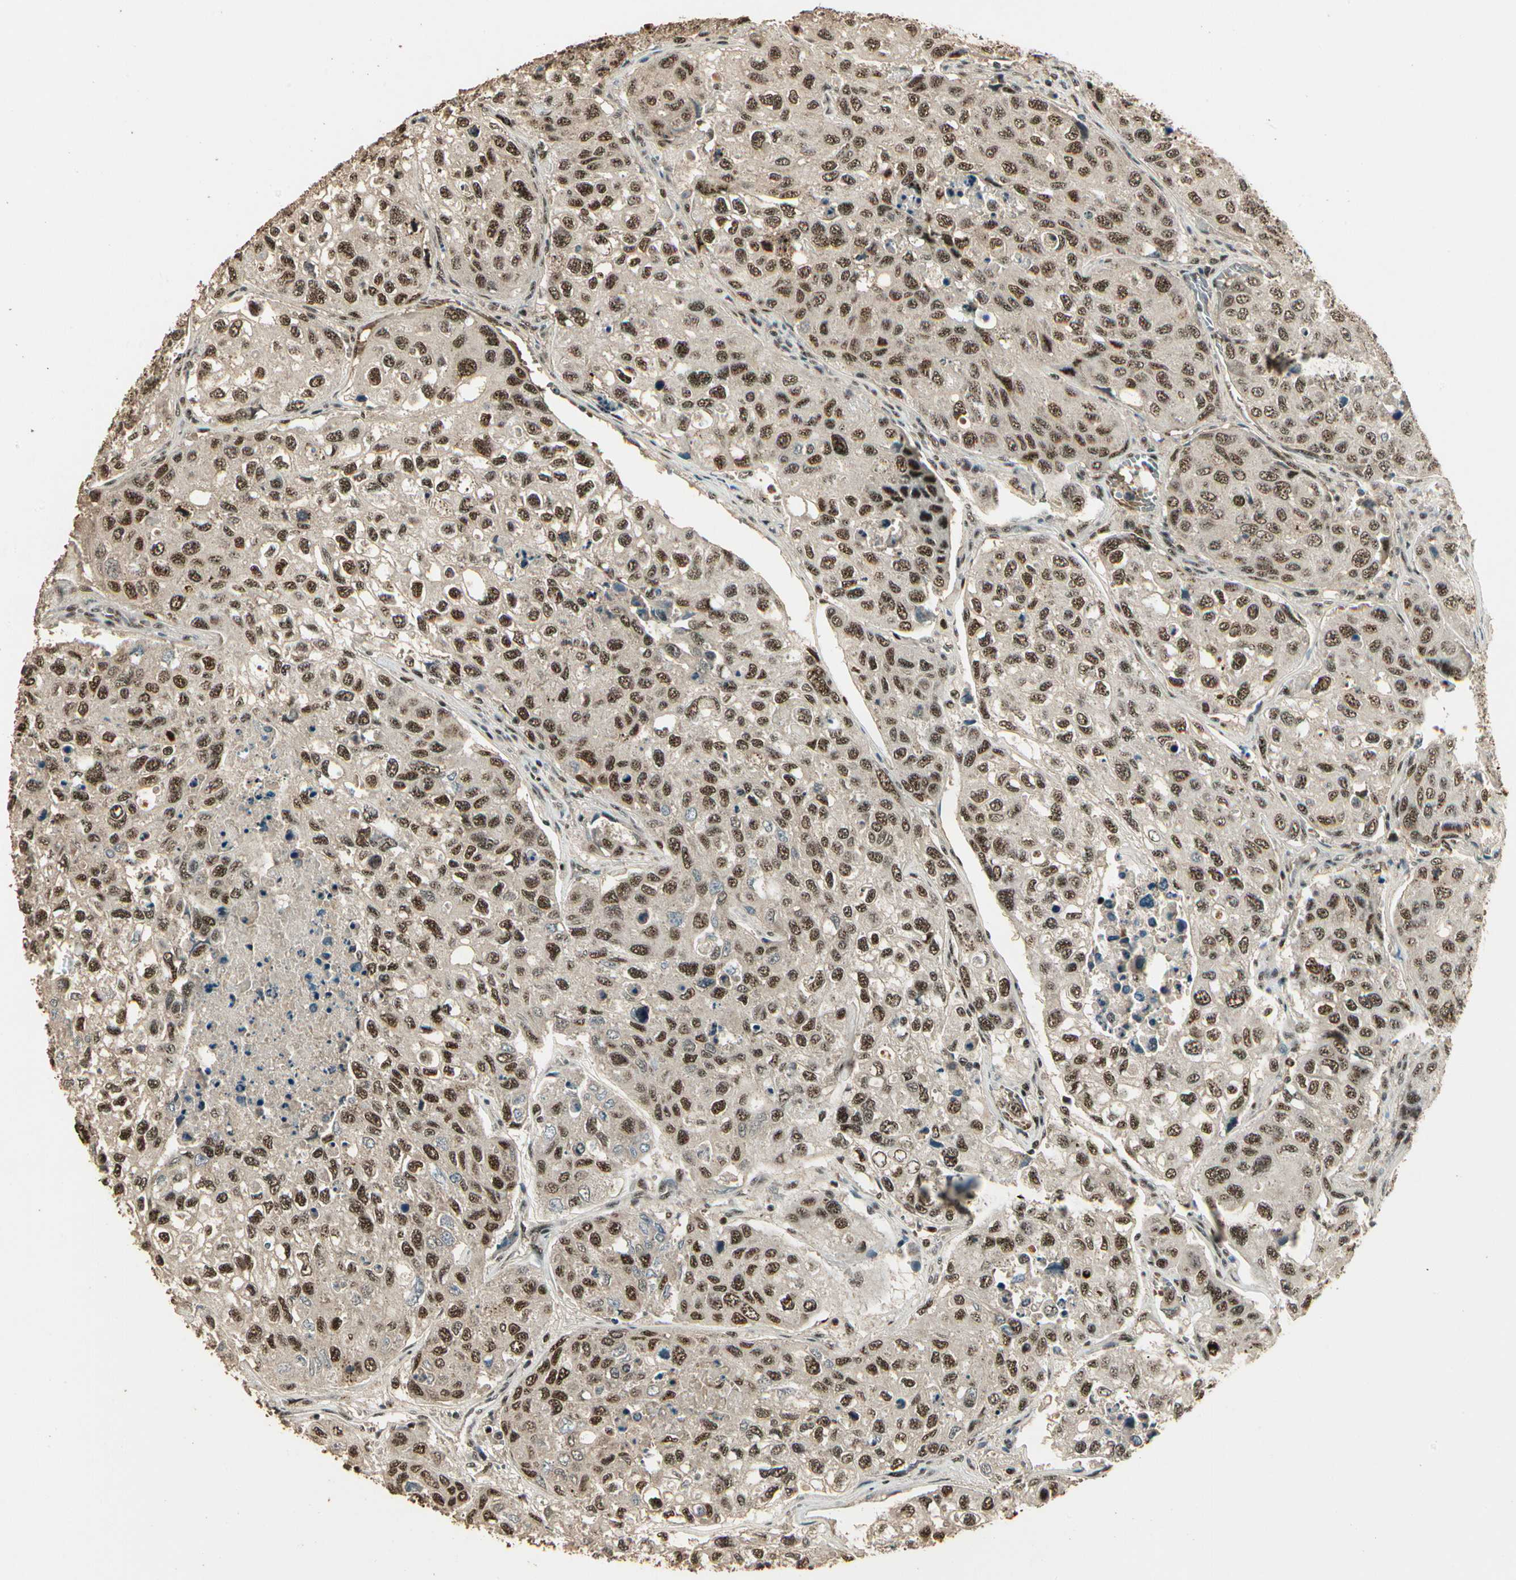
{"staining": {"intensity": "moderate", "quantity": ">75%", "location": "cytoplasmic/membranous,nuclear"}, "tissue": "urothelial cancer", "cell_type": "Tumor cells", "image_type": "cancer", "snomed": [{"axis": "morphology", "description": "Urothelial carcinoma, High grade"}, {"axis": "topography", "description": "Lymph node"}, {"axis": "topography", "description": "Urinary bladder"}], "caption": "Protein expression analysis of urothelial carcinoma (high-grade) displays moderate cytoplasmic/membranous and nuclear expression in about >75% of tumor cells.", "gene": "RBM25", "patient": {"sex": "male", "age": 51}}